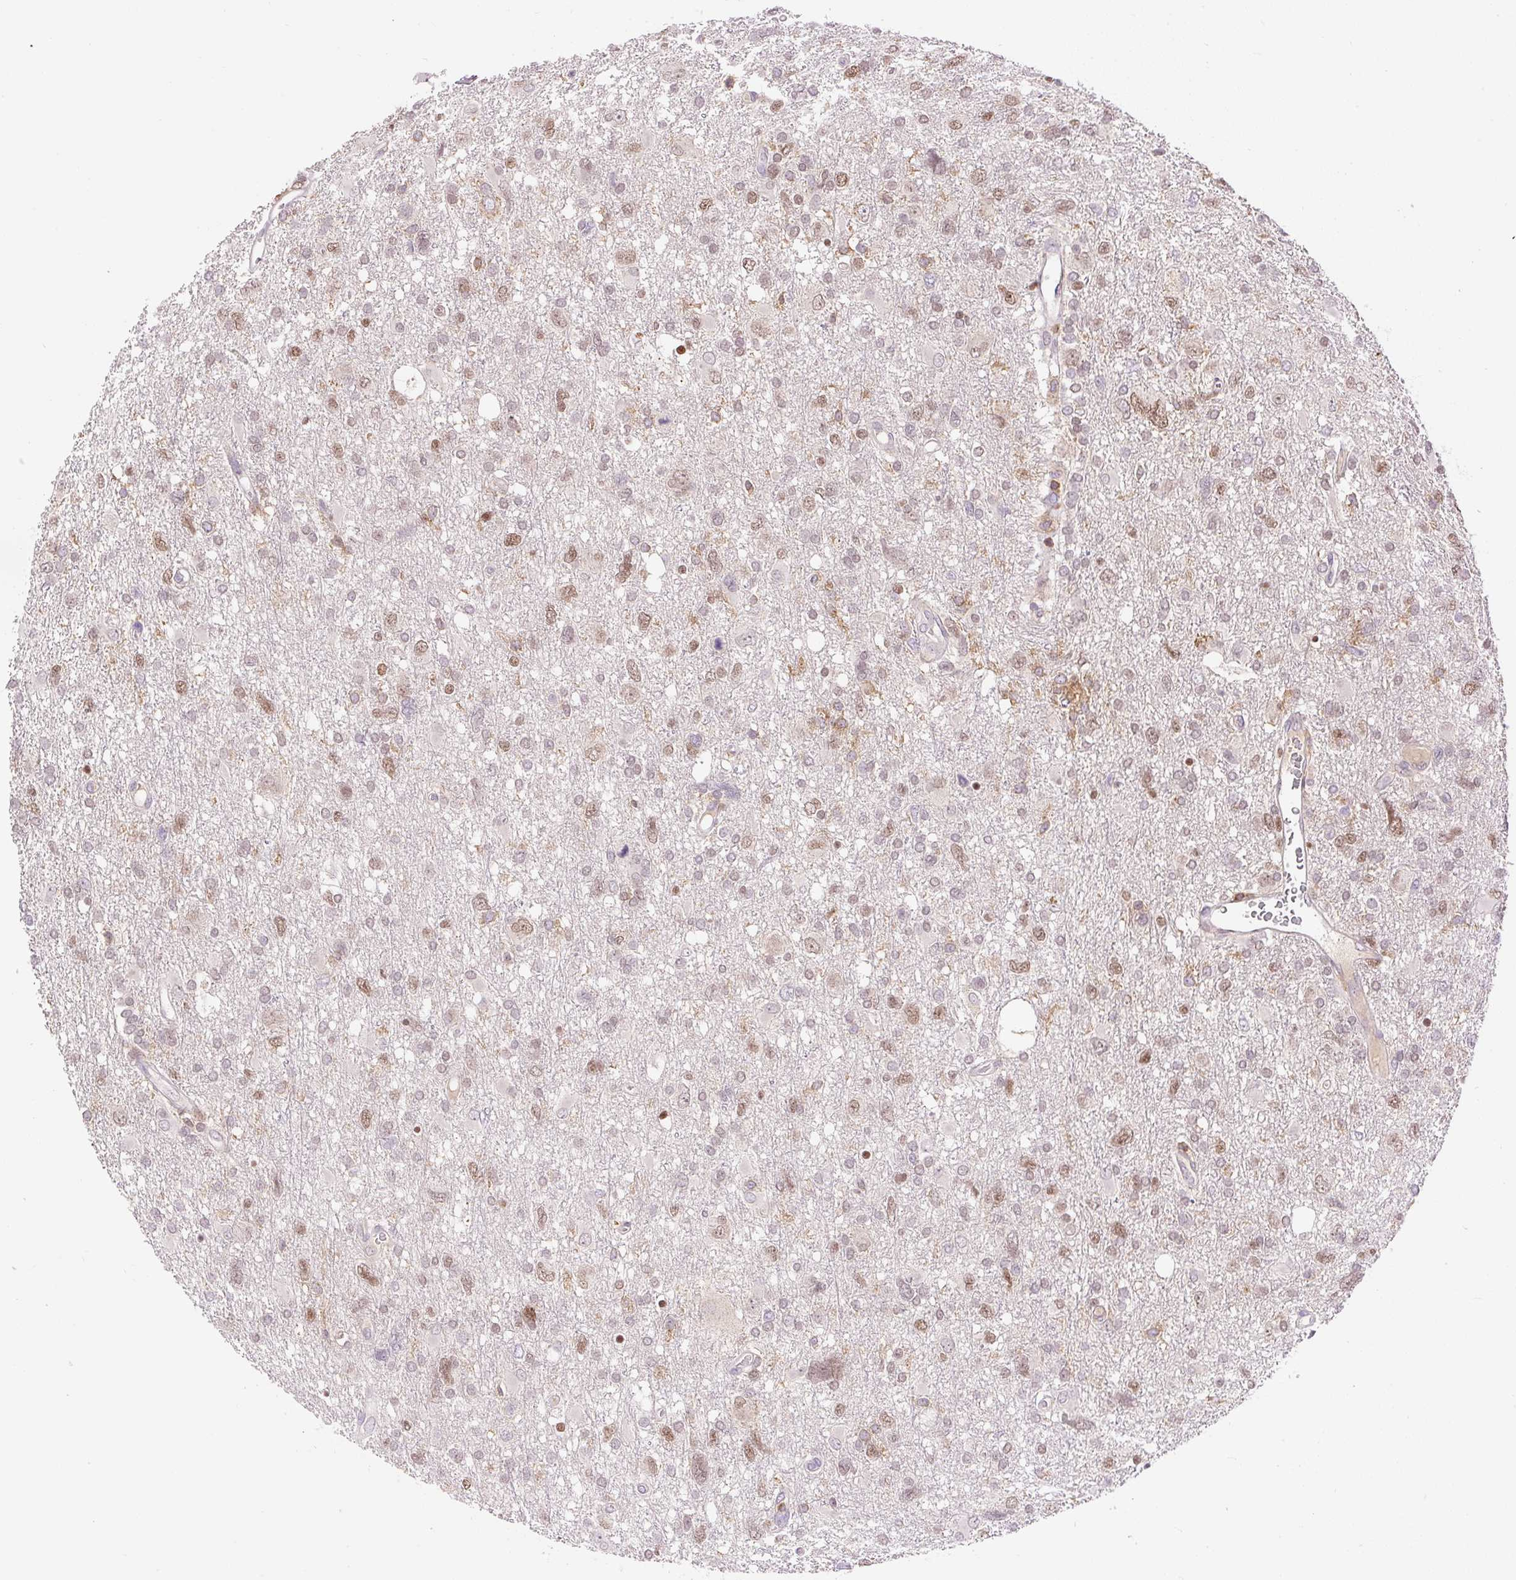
{"staining": {"intensity": "moderate", "quantity": "25%-75%", "location": "cytoplasmic/membranous,nuclear"}, "tissue": "glioma", "cell_type": "Tumor cells", "image_type": "cancer", "snomed": [{"axis": "morphology", "description": "Glioma, malignant, High grade"}, {"axis": "topography", "description": "Brain"}], "caption": "A brown stain highlights moderate cytoplasmic/membranous and nuclear staining of a protein in high-grade glioma (malignant) tumor cells.", "gene": "CARD11", "patient": {"sex": "male", "age": 61}}